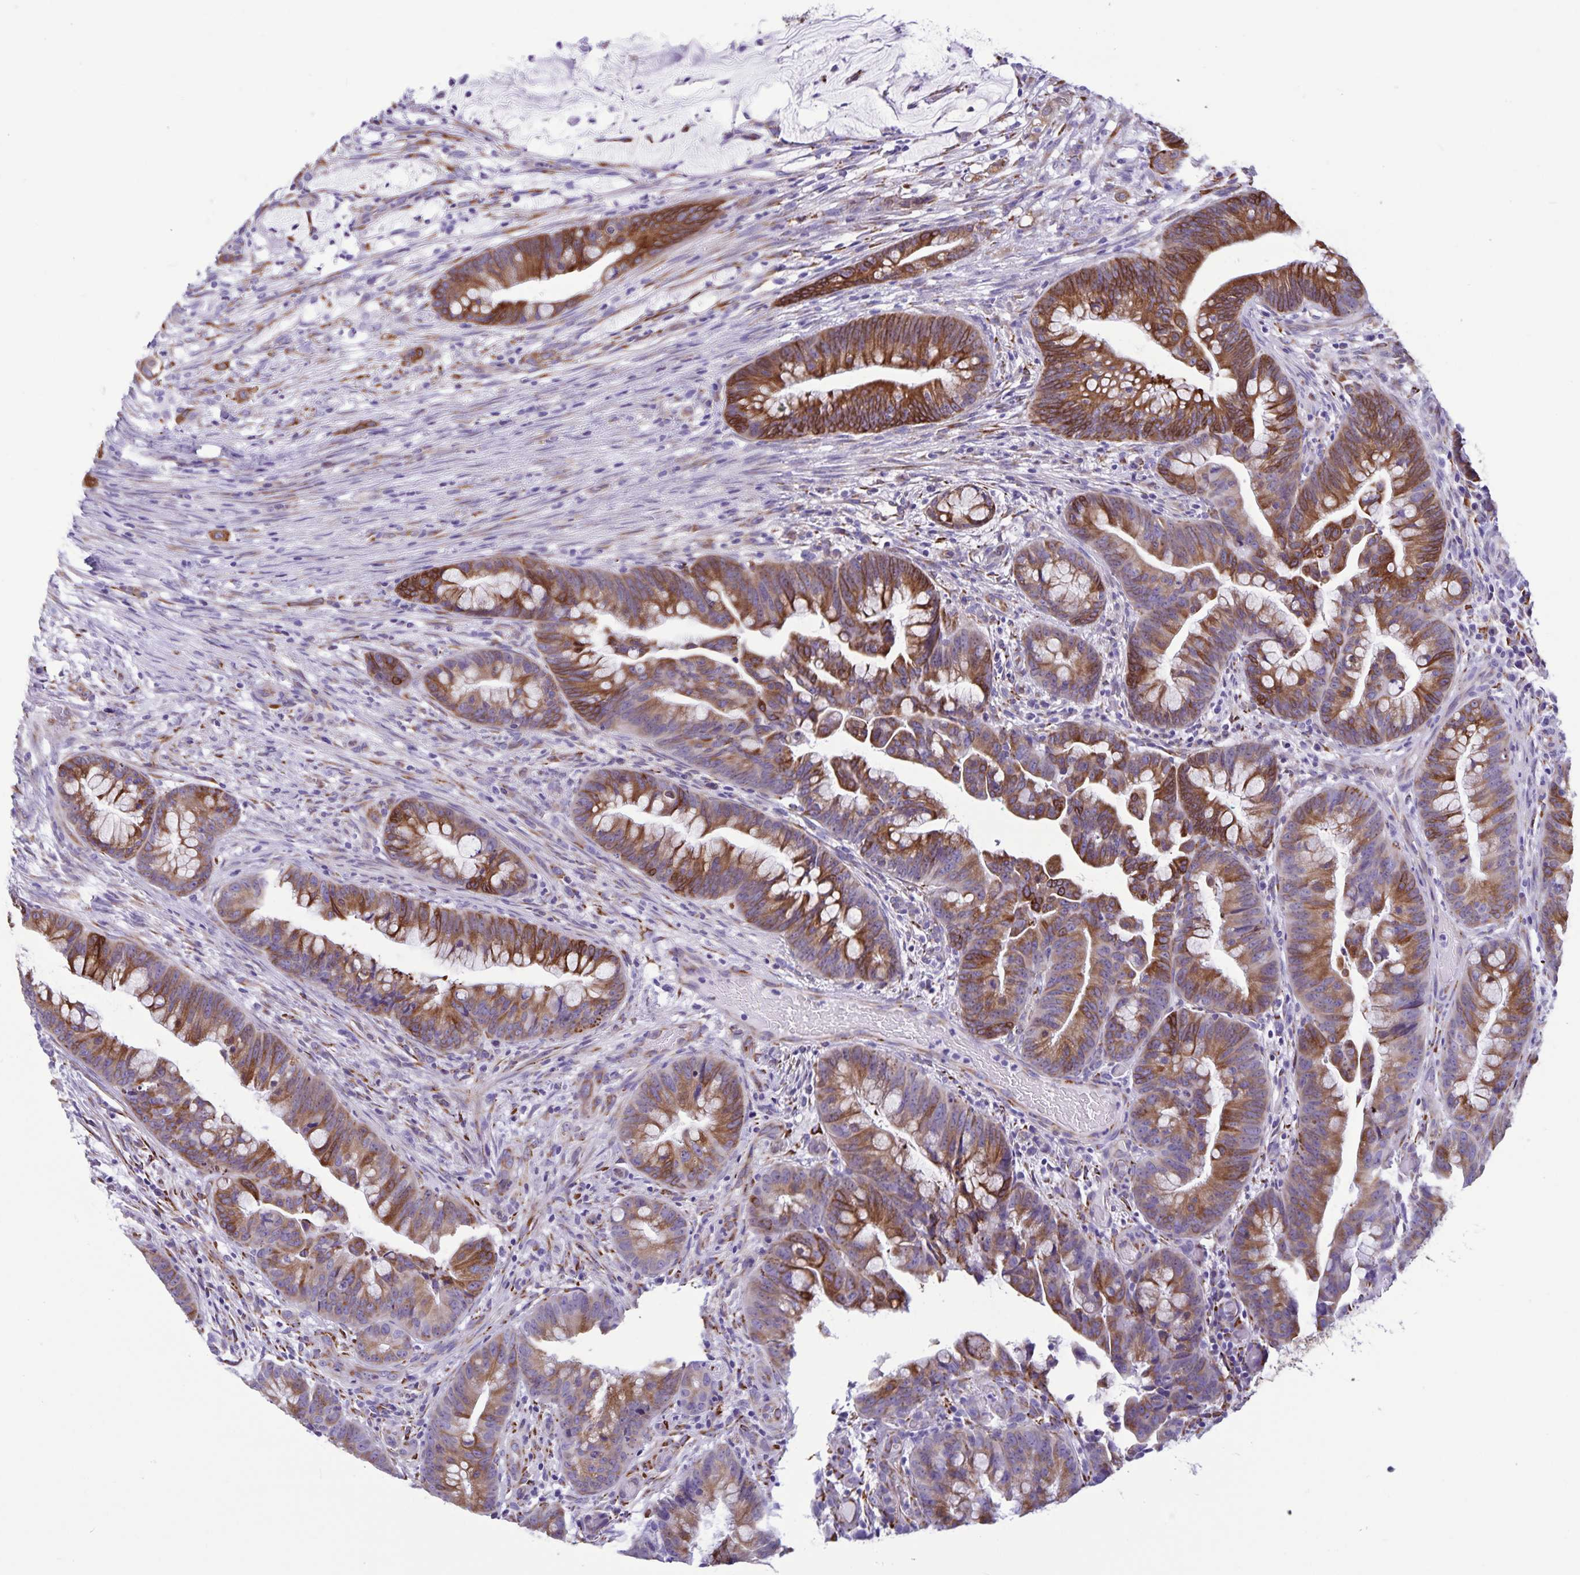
{"staining": {"intensity": "strong", "quantity": ">75%", "location": "cytoplasmic/membranous"}, "tissue": "colorectal cancer", "cell_type": "Tumor cells", "image_type": "cancer", "snomed": [{"axis": "morphology", "description": "Adenocarcinoma, NOS"}, {"axis": "topography", "description": "Colon"}], "caption": "This micrograph reveals colorectal adenocarcinoma stained with immunohistochemistry to label a protein in brown. The cytoplasmic/membranous of tumor cells show strong positivity for the protein. Nuclei are counter-stained blue.", "gene": "RCN1", "patient": {"sex": "male", "age": 62}}